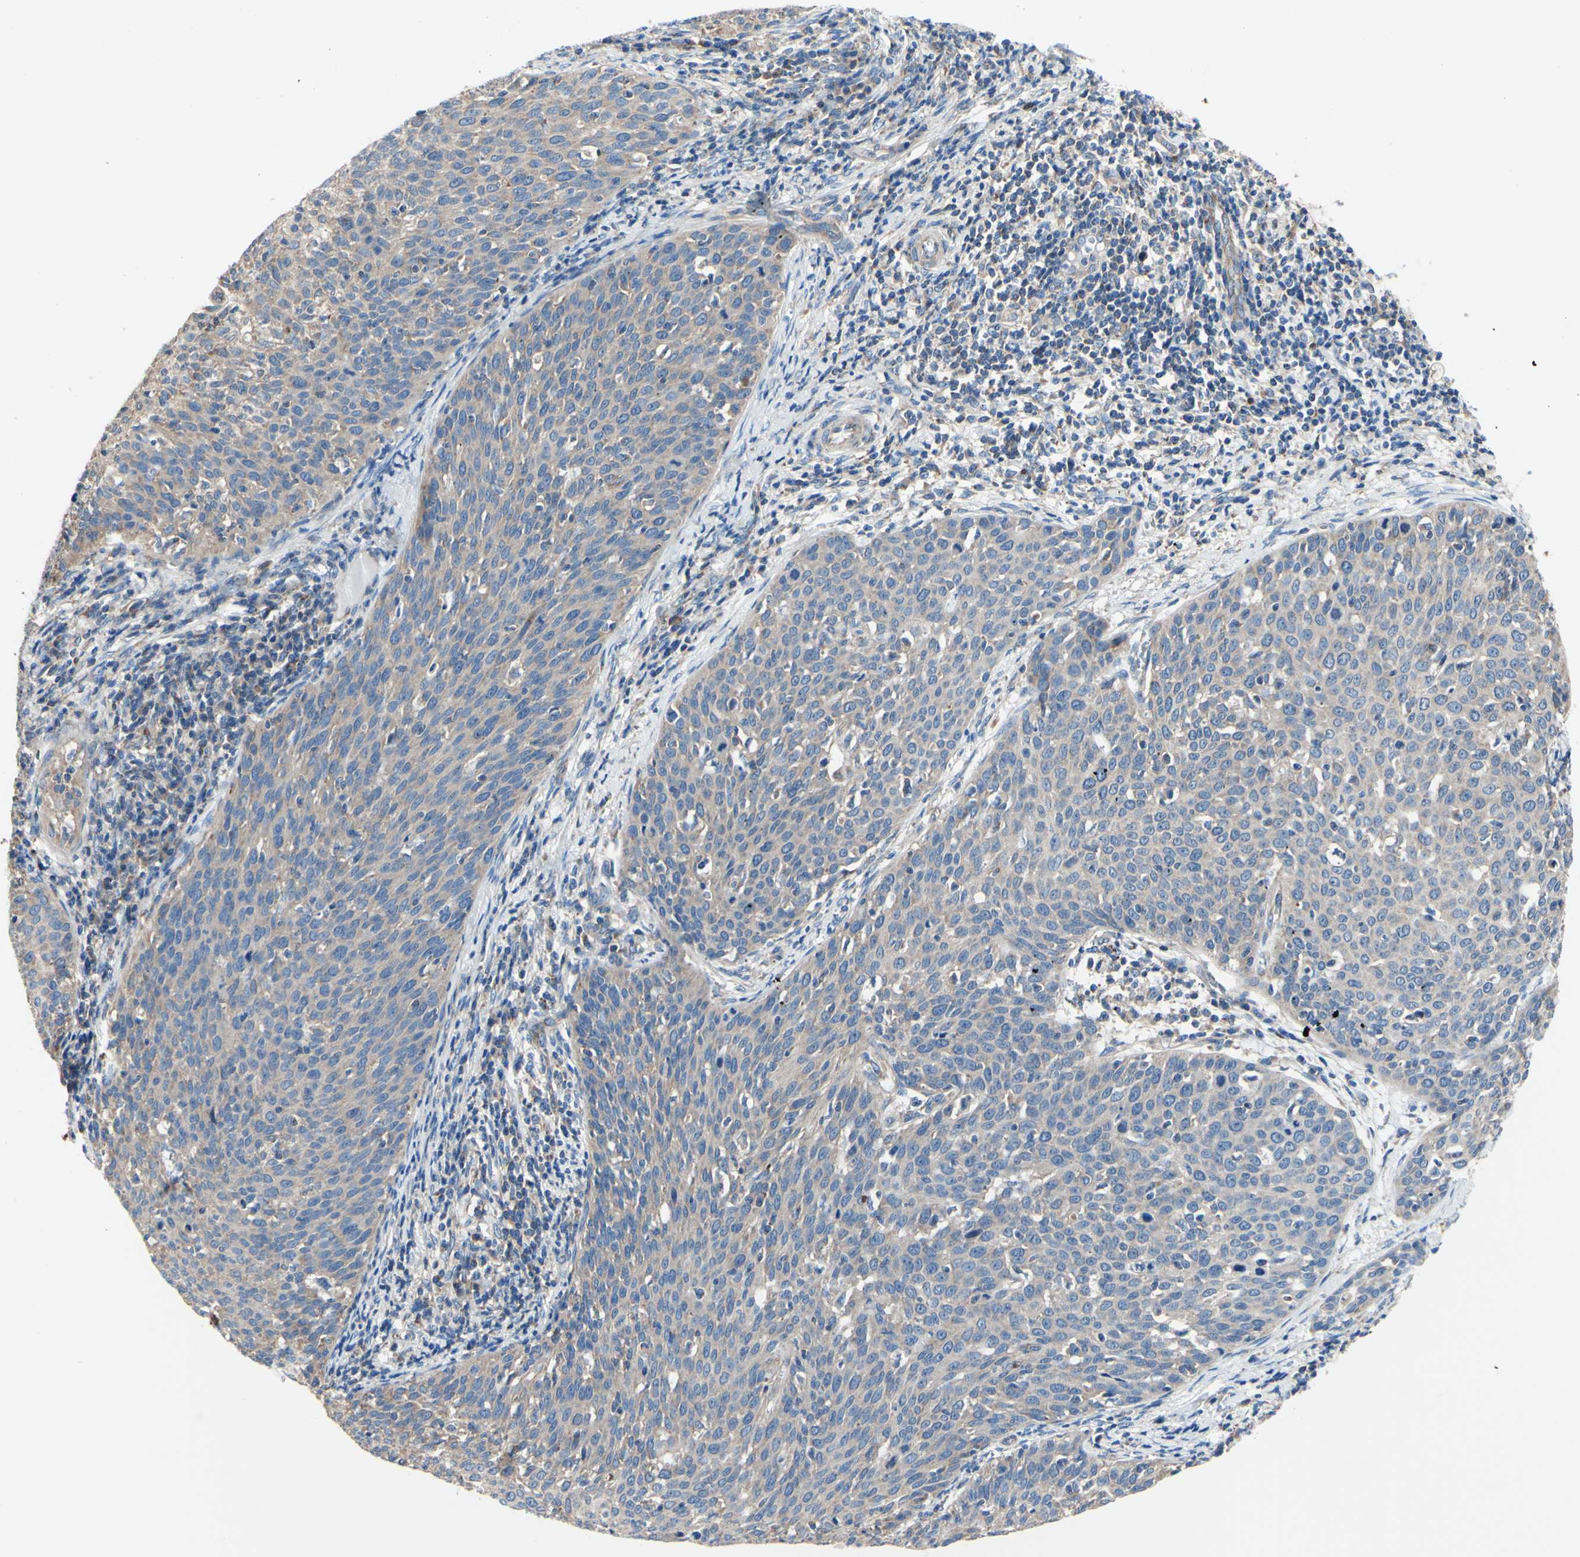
{"staining": {"intensity": "weak", "quantity": "25%-75%", "location": "cytoplasmic/membranous"}, "tissue": "cervical cancer", "cell_type": "Tumor cells", "image_type": "cancer", "snomed": [{"axis": "morphology", "description": "Squamous cell carcinoma, NOS"}, {"axis": "topography", "description": "Cervix"}], "caption": "A low amount of weak cytoplasmic/membranous staining is seen in approximately 25%-75% of tumor cells in cervical squamous cell carcinoma tissue.", "gene": "FMR1", "patient": {"sex": "female", "age": 38}}